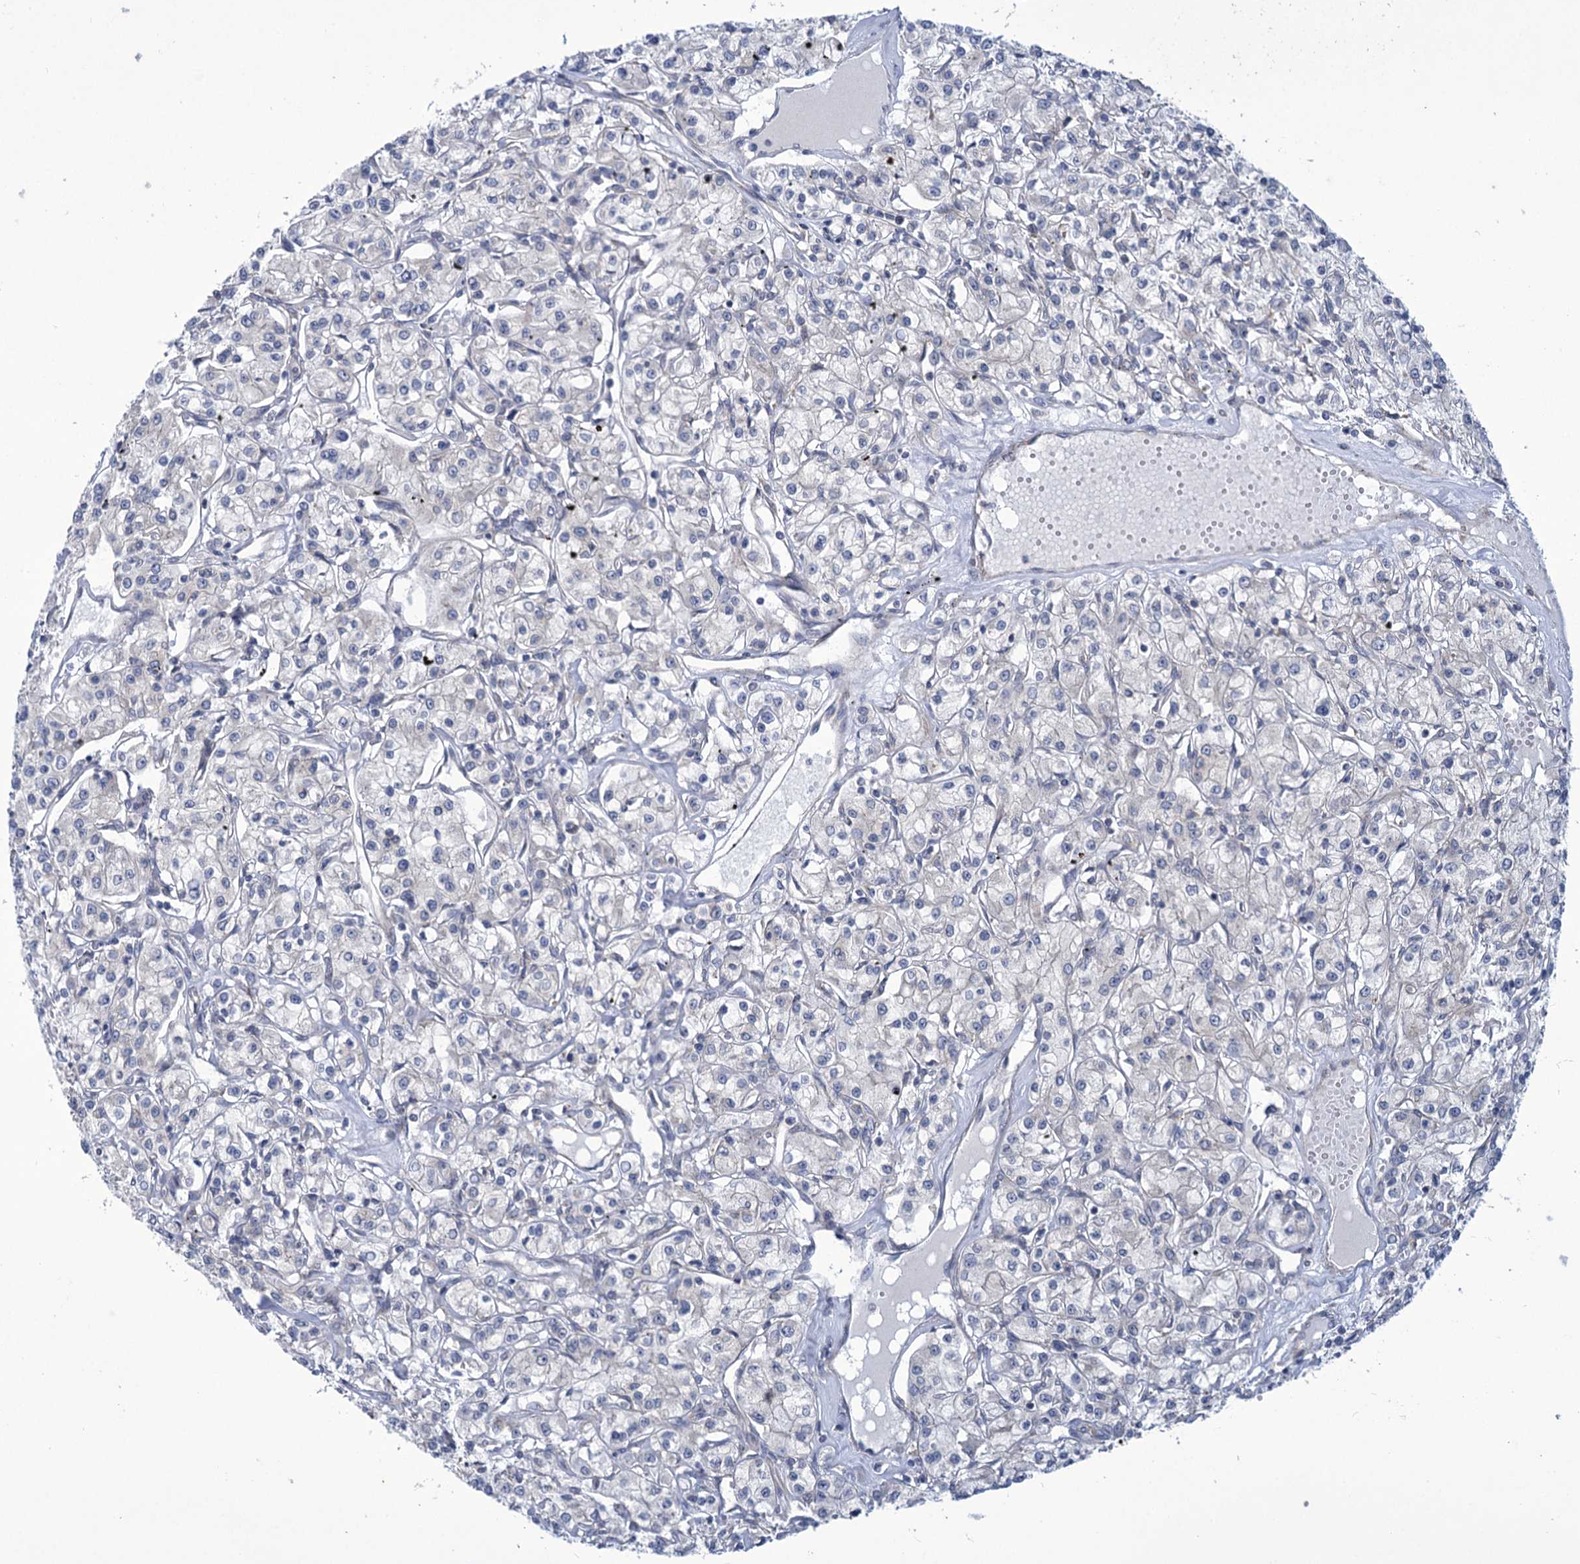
{"staining": {"intensity": "negative", "quantity": "none", "location": "none"}, "tissue": "renal cancer", "cell_type": "Tumor cells", "image_type": "cancer", "snomed": [{"axis": "morphology", "description": "Adenocarcinoma, NOS"}, {"axis": "topography", "description": "Kidney"}], "caption": "DAB (3,3'-diaminobenzidine) immunohistochemical staining of human renal cancer (adenocarcinoma) demonstrates no significant expression in tumor cells.", "gene": "MBLAC2", "patient": {"sex": "female", "age": 59}}